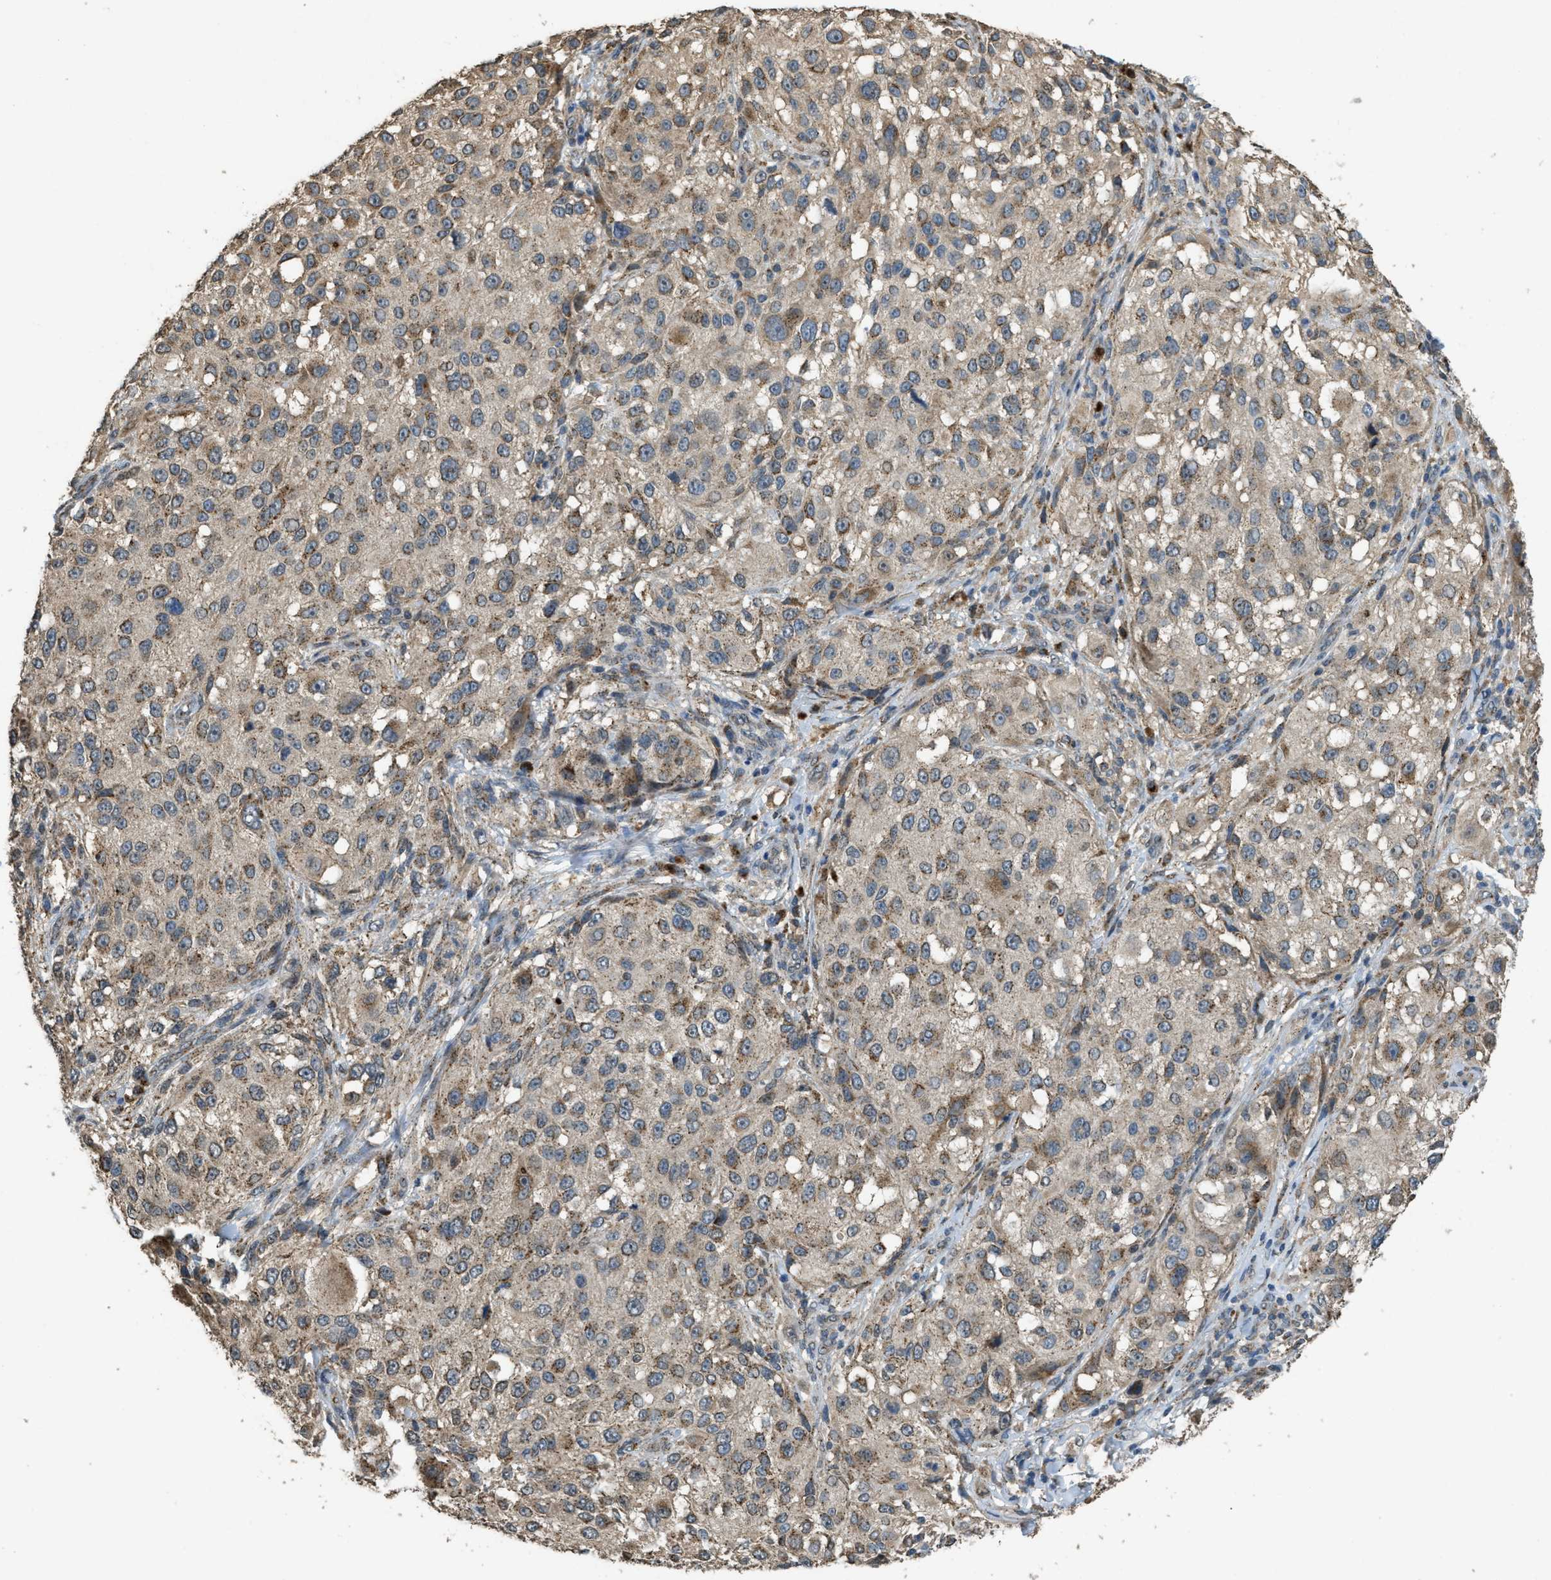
{"staining": {"intensity": "moderate", "quantity": ">75%", "location": "cytoplasmic/membranous"}, "tissue": "melanoma", "cell_type": "Tumor cells", "image_type": "cancer", "snomed": [{"axis": "morphology", "description": "Necrosis, NOS"}, {"axis": "morphology", "description": "Malignant melanoma, NOS"}, {"axis": "topography", "description": "Skin"}], "caption": "Protein expression analysis of malignant melanoma demonstrates moderate cytoplasmic/membranous positivity in about >75% of tumor cells.", "gene": "IPO7", "patient": {"sex": "female", "age": 87}}